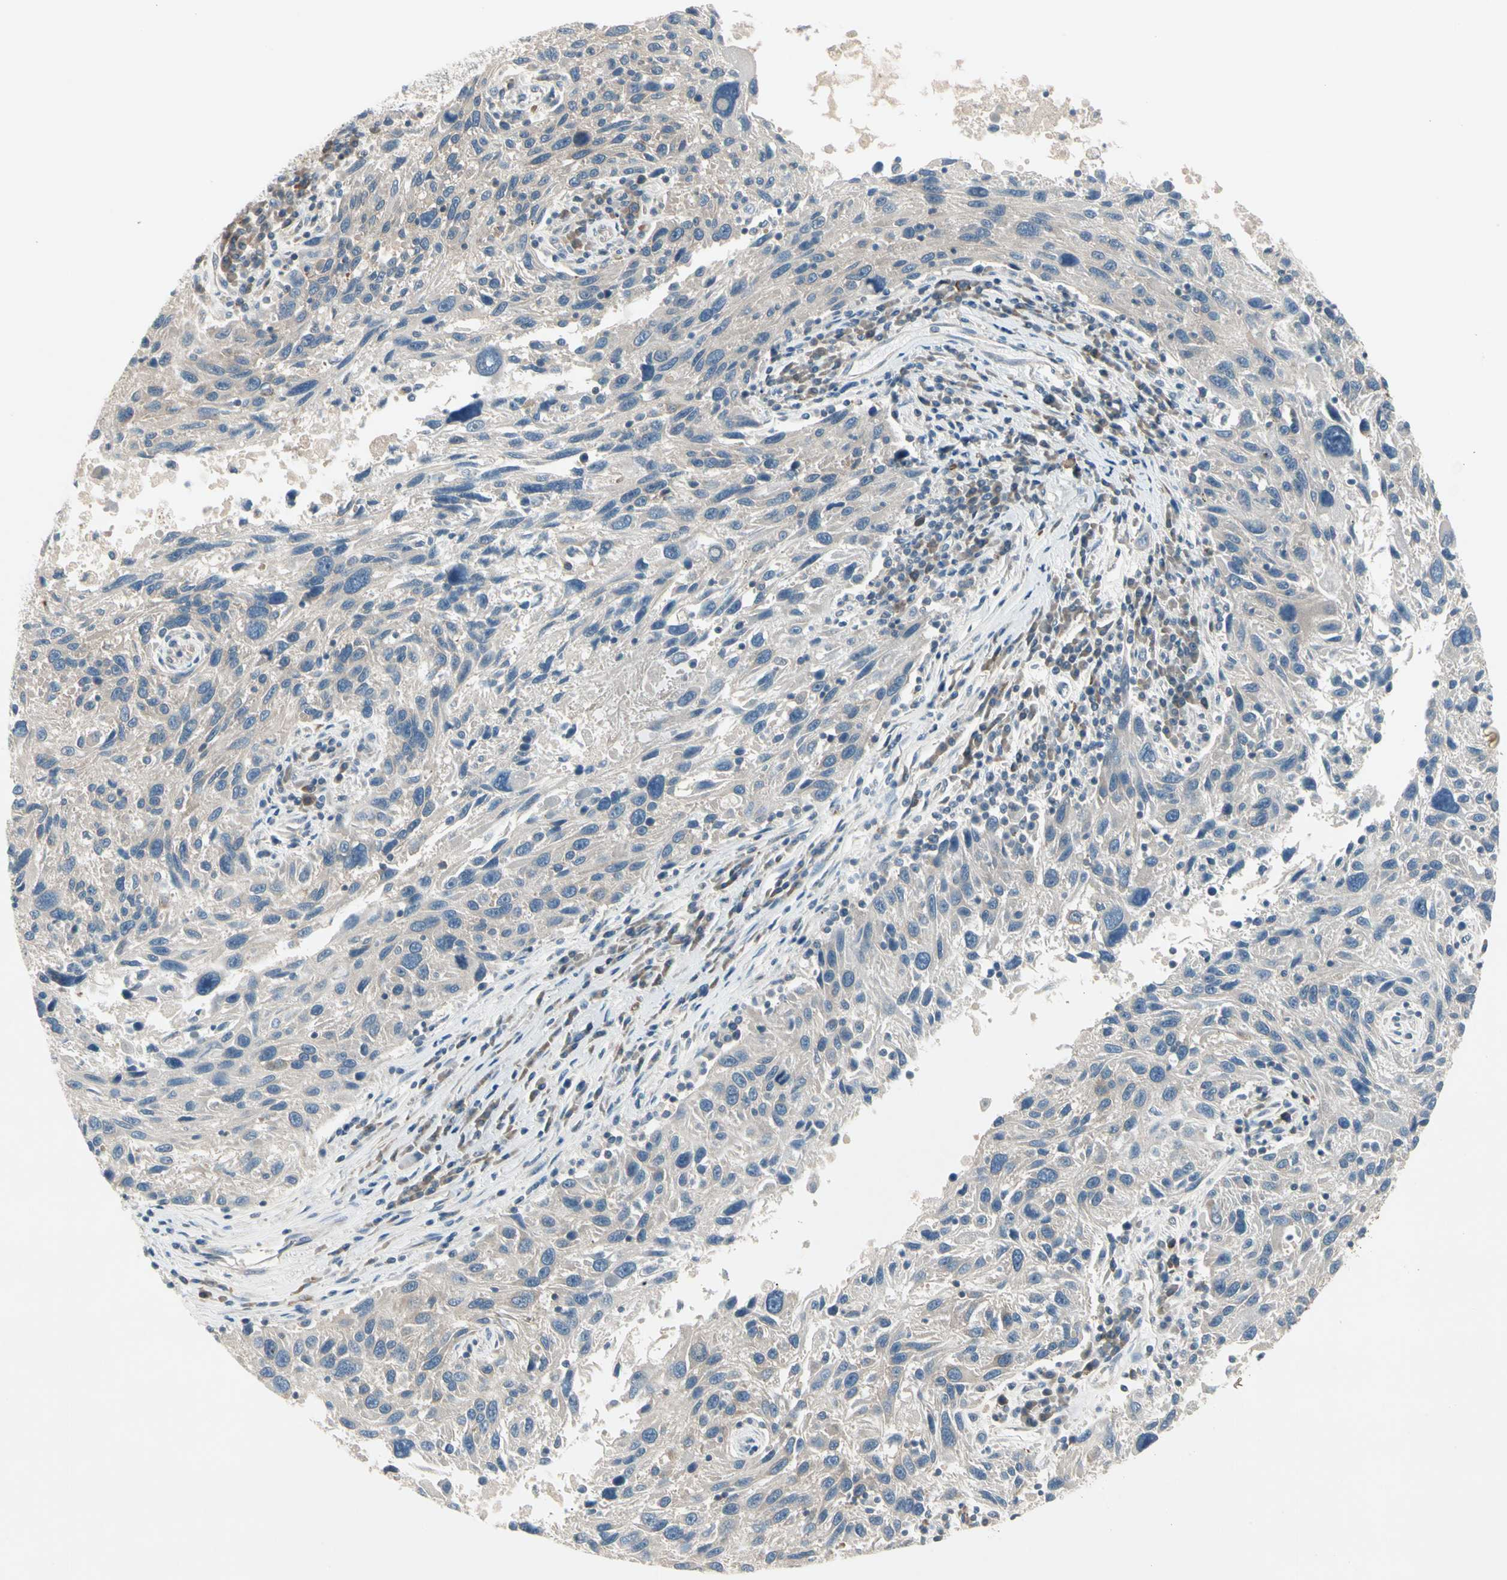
{"staining": {"intensity": "weak", "quantity": "<25%", "location": "cytoplasmic/membranous"}, "tissue": "melanoma", "cell_type": "Tumor cells", "image_type": "cancer", "snomed": [{"axis": "morphology", "description": "Malignant melanoma, NOS"}, {"axis": "topography", "description": "Skin"}], "caption": "A micrograph of human malignant melanoma is negative for staining in tumor cells.", "gene": "IL1R1", "patient": {"sex": "male", "age": 53}}